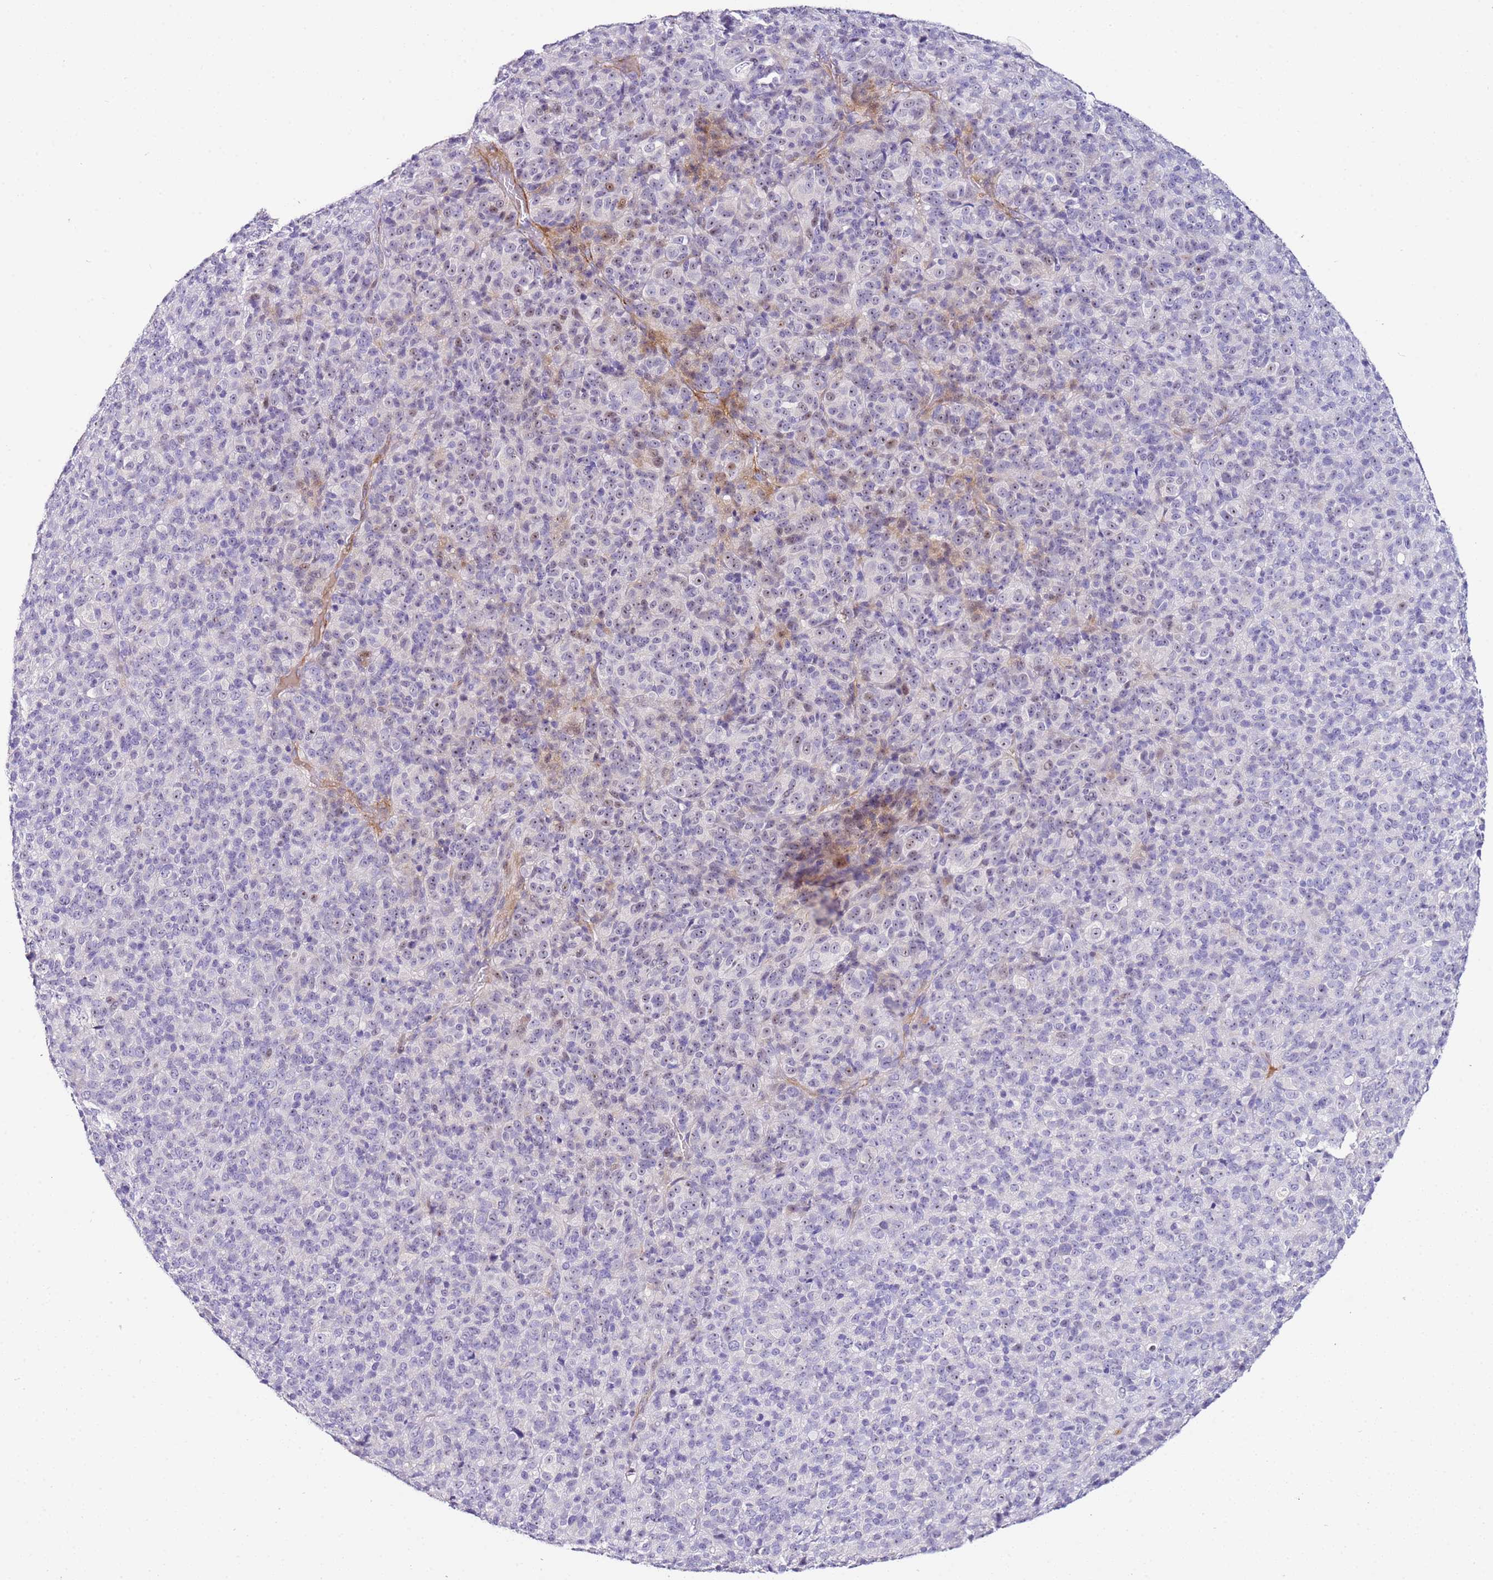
{"staining": {"intensity": "weak", "quantity": "<25%", "location": "nuclear"}, "tissue": "melanoma", "cell_type": "Tumor cells", "image_type": "cancer", "snomed": [{"axis": "morphology", "description": "Malignant melanoma, Metastatic site"}, {"axis": "topography", "description": "Brain"}], "caption": "This is an immunohistochemistry (IHC) photomicrograph of melanoma. There is no staining in tumor cells.", "gene": "HGD", "patient": {"sex": "female", "age": 56}}